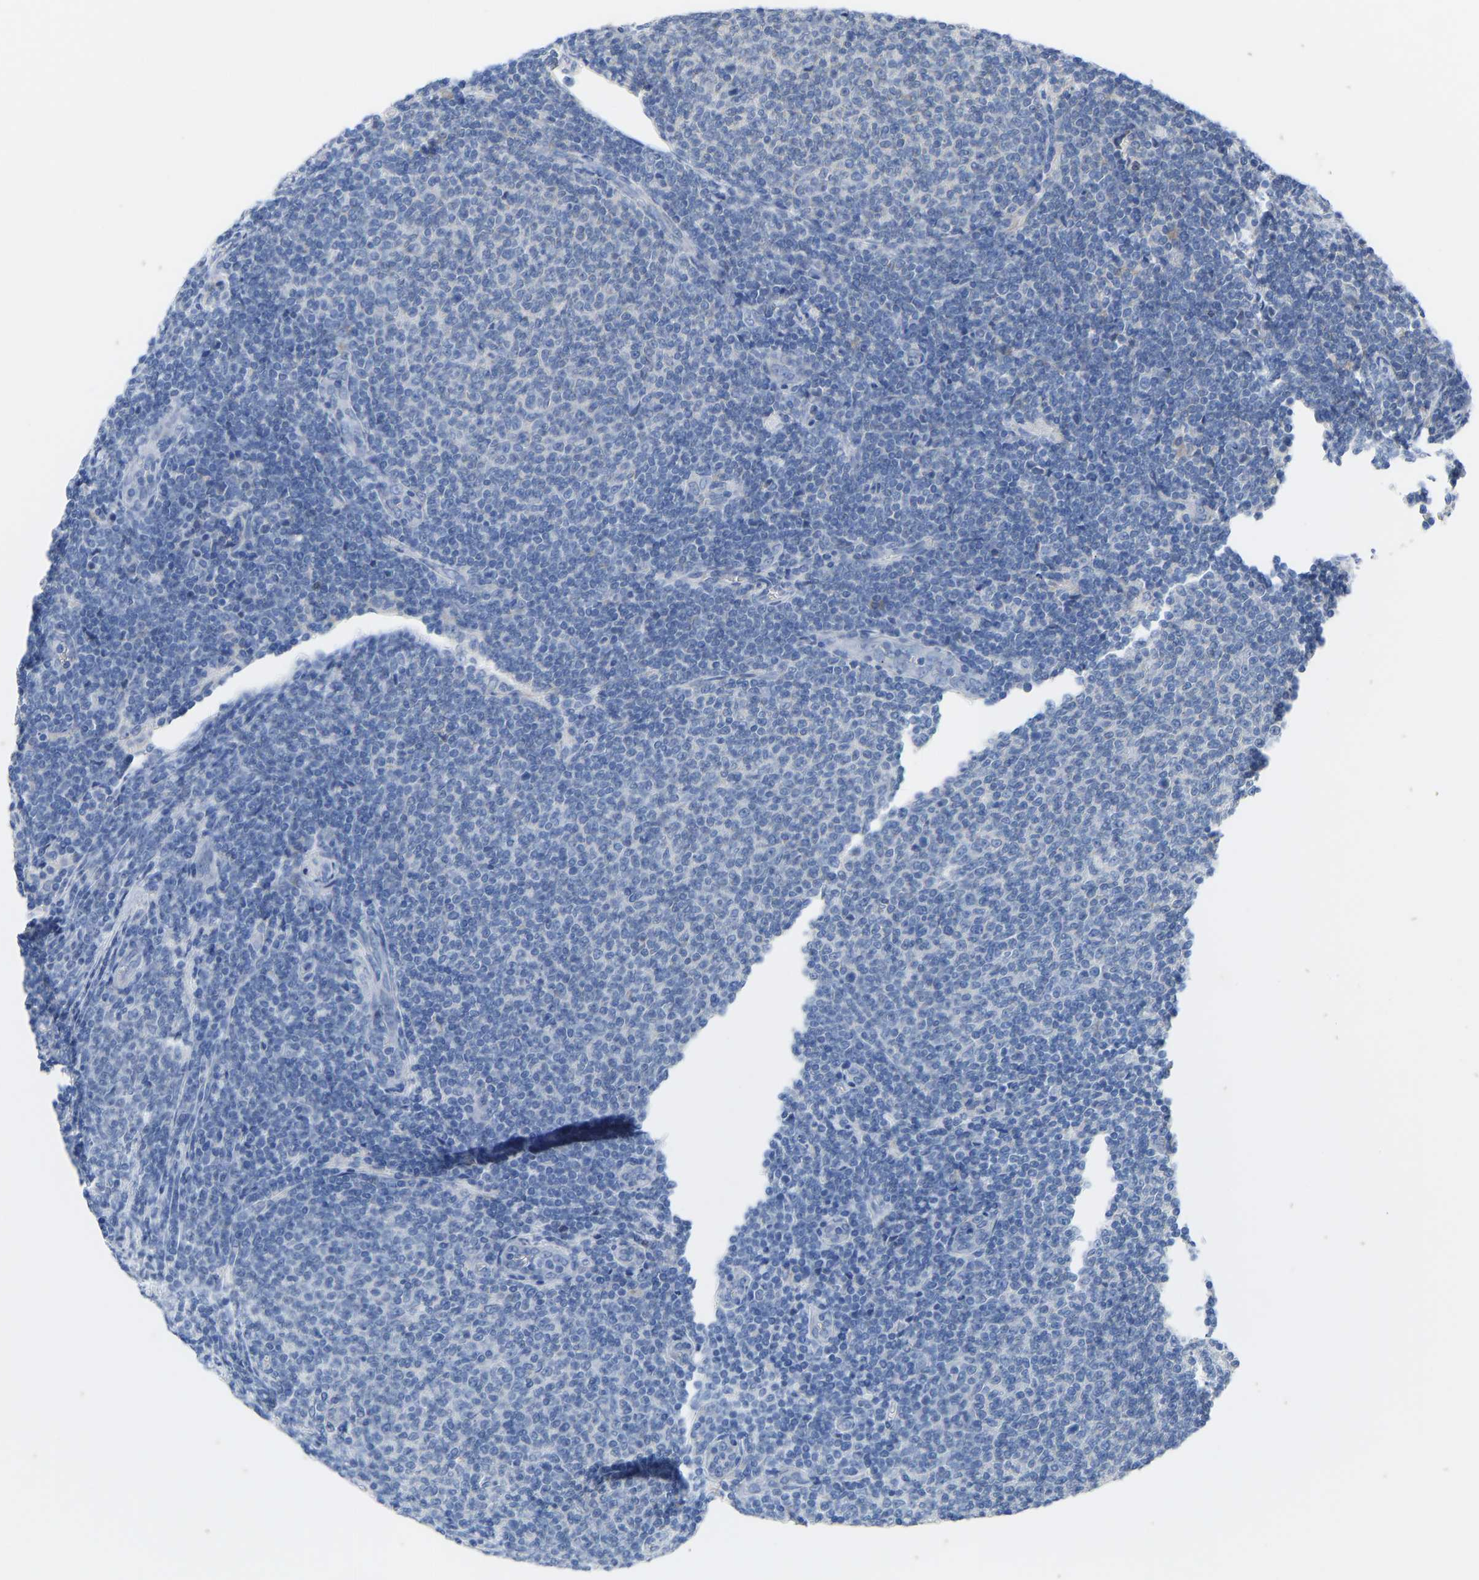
{"staining": {"intensity": "negative", "quantity": "none", "location": "none"}, "tissue": "lymphoma", "cell_type": "Tumor cells", "image_type": "cancer", "snomed": [{"axis": "morphology", "description": "Malignant lymphoma, non-Hodgkin's type, Low grade"}, {"axis": "topography", "description": "Lymph node"}], "caption": "The histopathology image displays no staining of tumor cells in malignant lymphoma, non-Hodgkin's type (low-grade).", "gene": "OLIG2", "patient": {"sex": "male", "age": 66}}